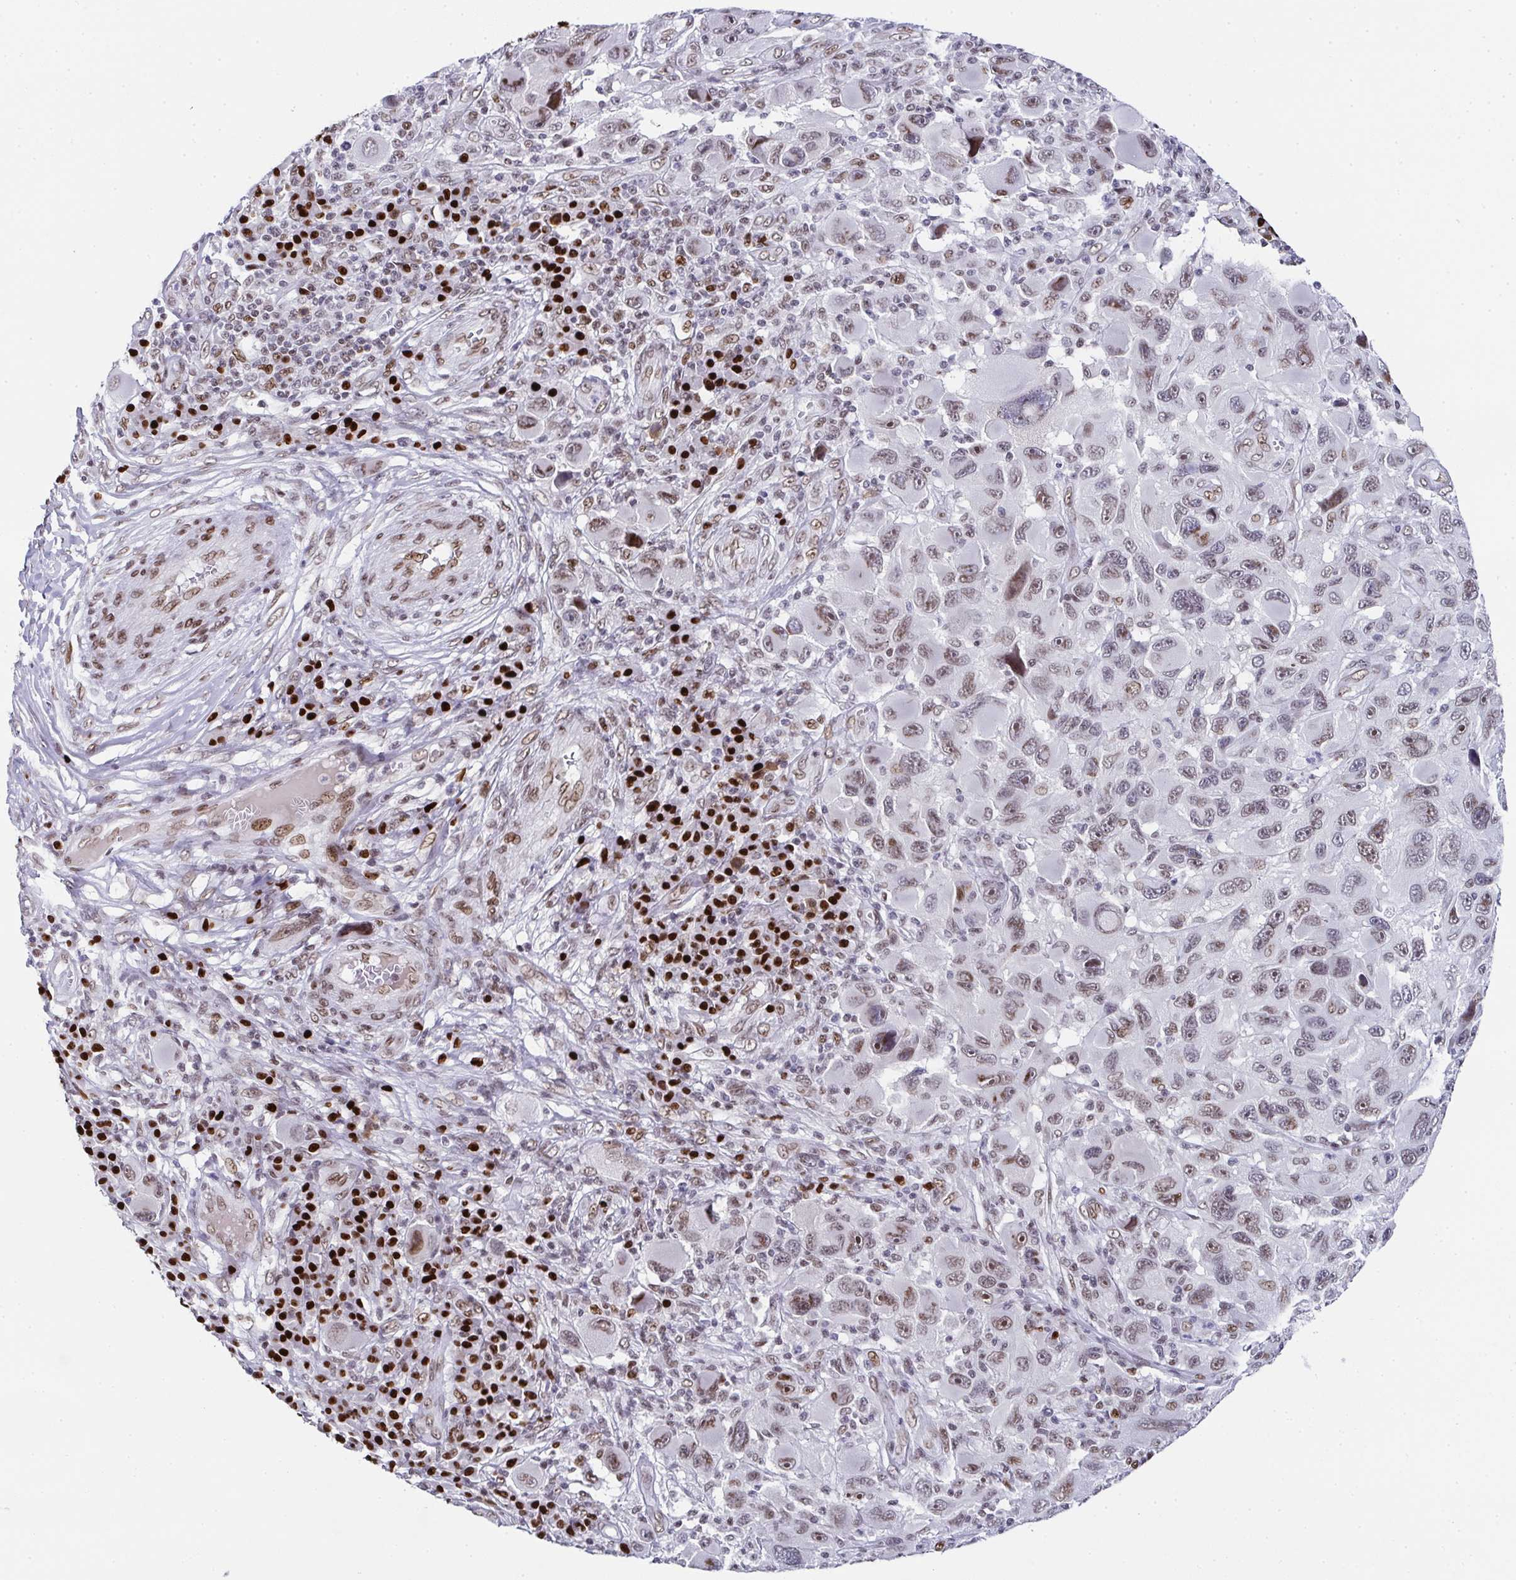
{"staining": {"intensity": "moderate", "quantity": "25%-75%", "location": "nuclear"}, "tissue": "melanoma", "cell_type": "Tumor cells", "image_type": "cancer", "snomed": [{"axis": "morphology", "description": "Malignant melanoma, NOS"}, {"axis": "topography", "description": "Skin"}], "caption": "An immunohistochemistry (IHC) histopathology image of neoplastic tissue is shown. Protein staining in brown shows moderate nuclear positivity in melanoma within tumor cells.", "gene": "RB1", "patient": {"sex": "male", "age": 53}}